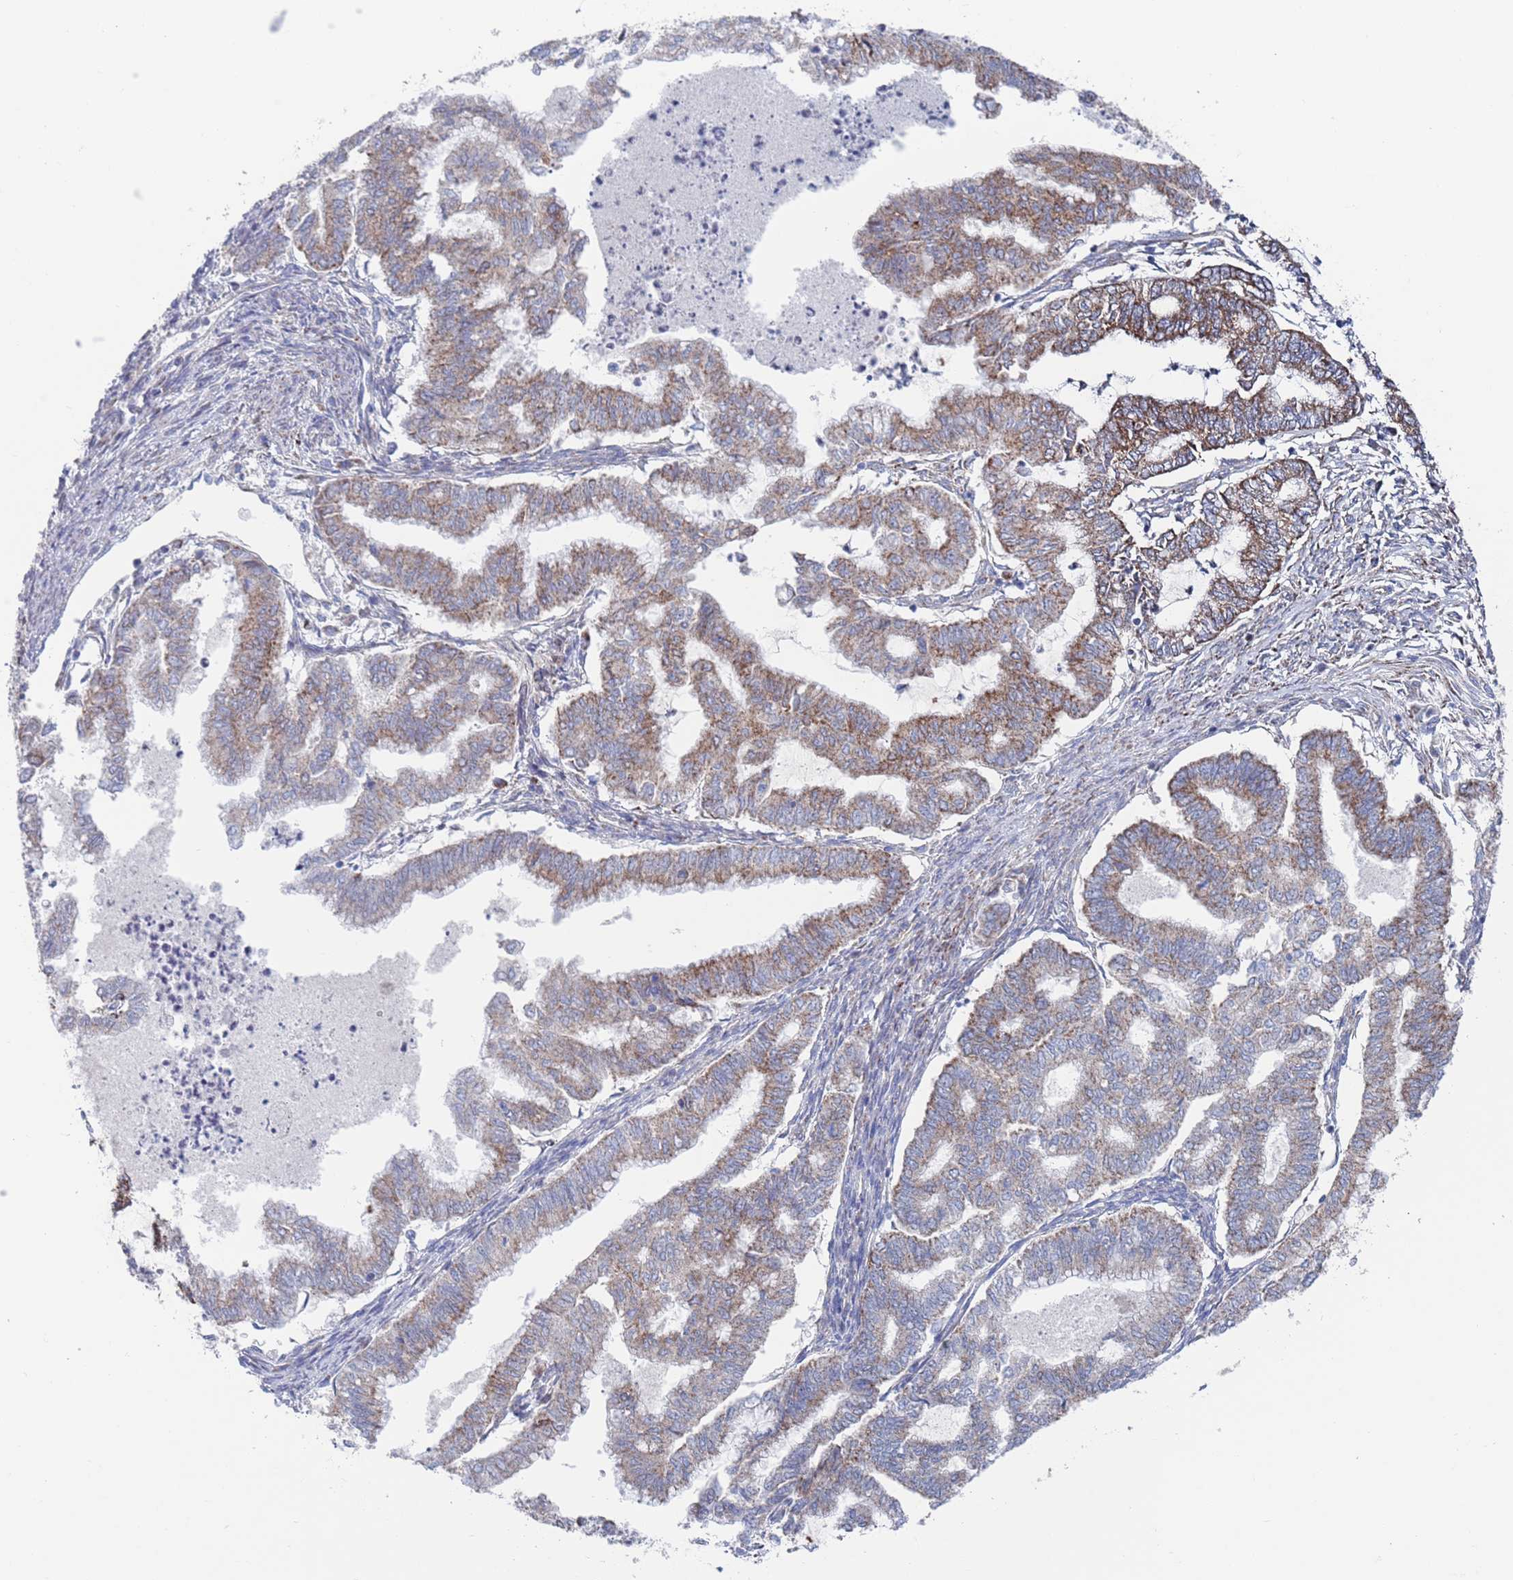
{"staining": {"intensity": "moderate", "quantity": ">75%", "location": "cytoplasmic/membranous"}, "tissue": "endometrial cancer", "cell_type": "Tumor cells", "image_type": "cancer", "snomed": [{"axis": "morphology", "description": "Adenocarcinoma, NOS"}, {"axis": "topography", "description": "Endometrium"}], "caption": "This micrograph shows immunohistochemistry staining of endometrial cancer (adenocarcinoma), with medium moderate cytoplasmic/membranous expression in about >75% of tumor cells.", "gene": "CHCHD6", "patient": {"sex": "female", "age": 79}}